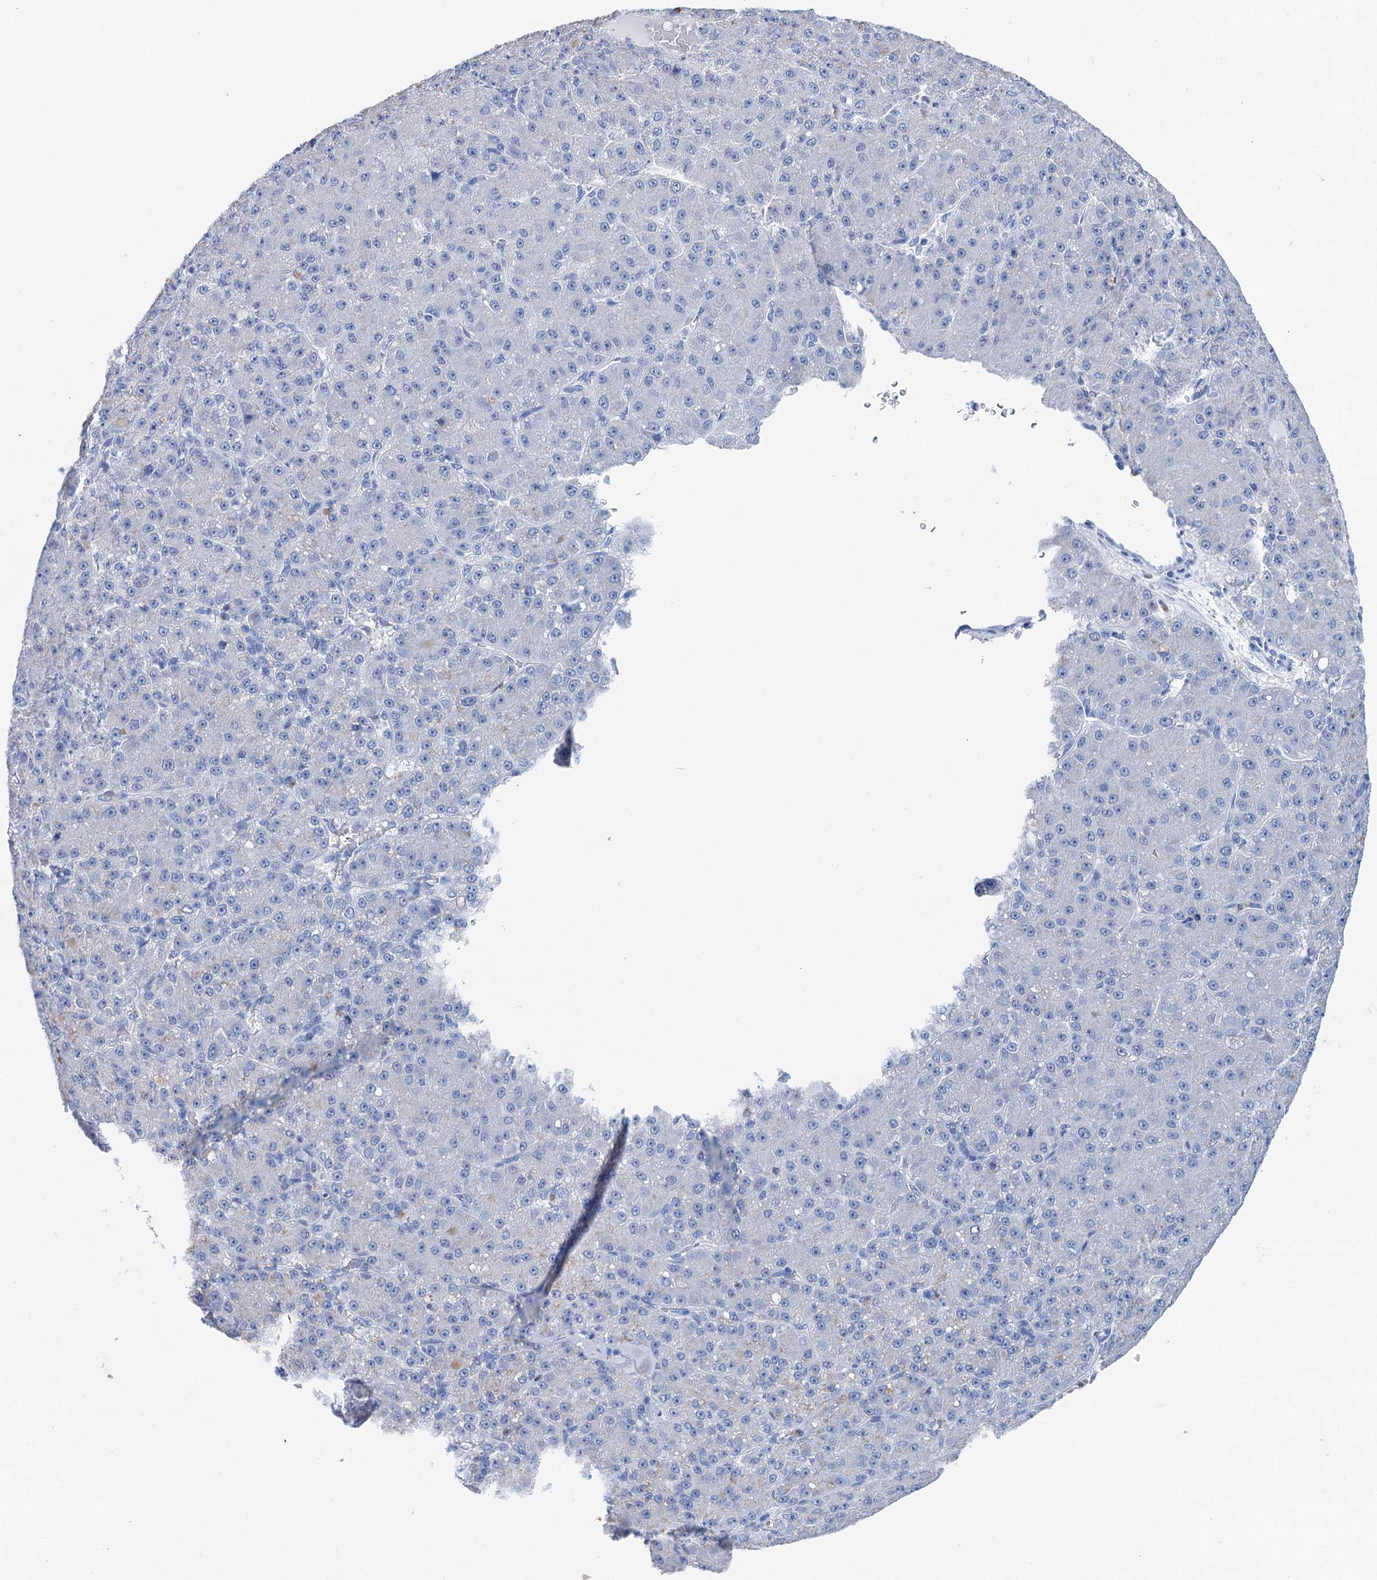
{"staining": {"intensity": "negative", "quantity": "none", "location": "none"}, "tissue": "liver cancer", "cell_type": "Tumor cells", "image_type": "cancer", "snomed": [{"axis": "morphology", "description": "Carcinoma, Hepatocellular, NOS"}, {"axis": "topography", "description": "Liver"}], "caption": "Liver hepatocellular carcinoma stained for a protein using IHC demonstrates no staining tumor cells.", "gene": "BRINP1", "patient": {"sex": "male", "age": 67}}